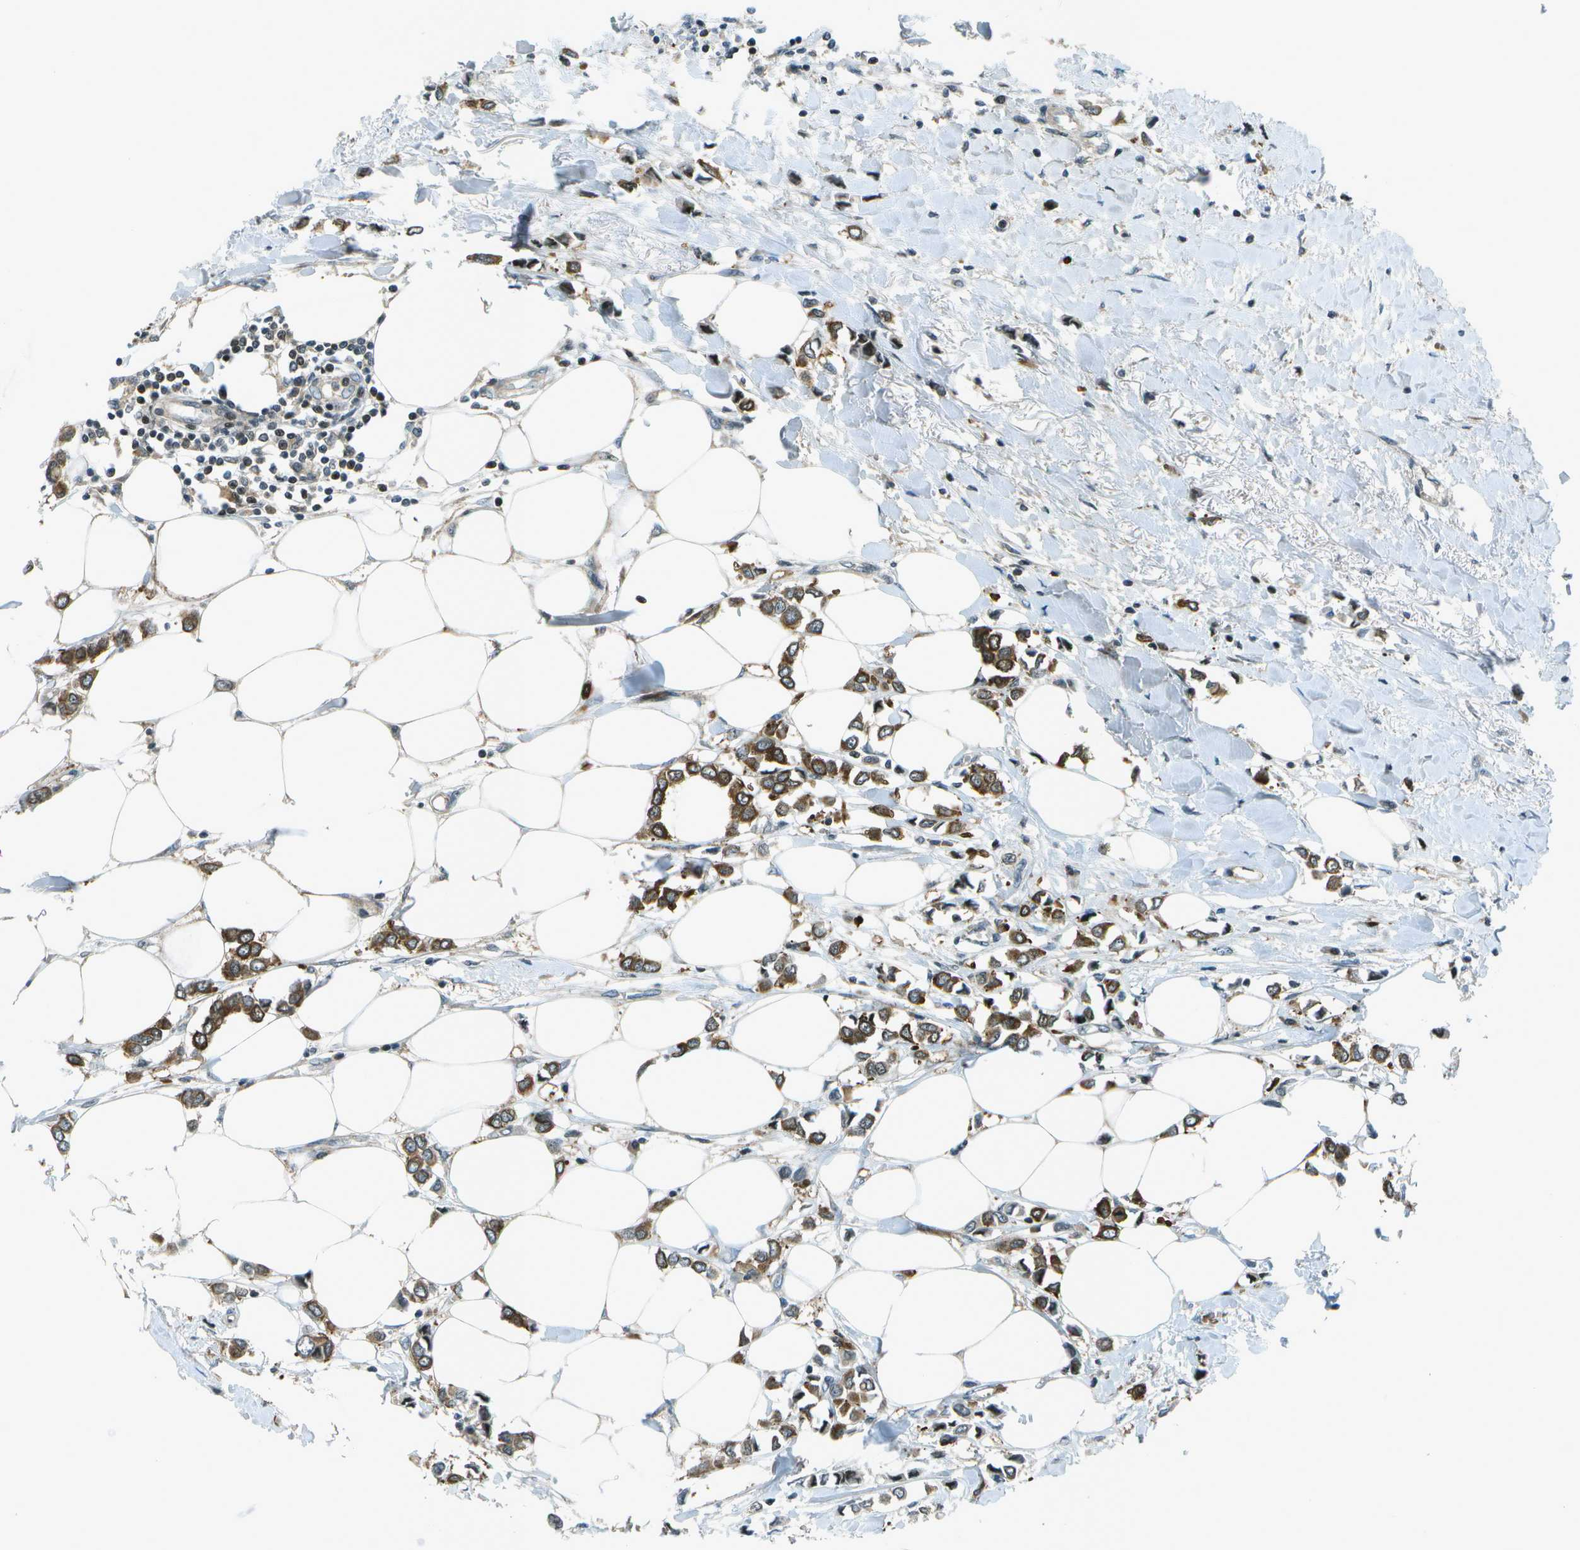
{"staining": {"intensity": "moderate", "quantity": ">75%", "location": "cytoplasmic/membranous"}, "tissue": "breast cancer", "cell_type": "Tumor cells", "image_type": "cancer", "snomed": [{"axis": "morphology", "description": "Lobular carcinoma"}, {"axis": "topography", "description": "Breast"}], "caption": "A histopathology image of breast cancer (lobular carcinoma) stained for a protein shows moderate cytoplasmic/membranous brown staining in tumor cells.", "gene": "TMEM19", "patient": {"sex": "female", "age": 51}}